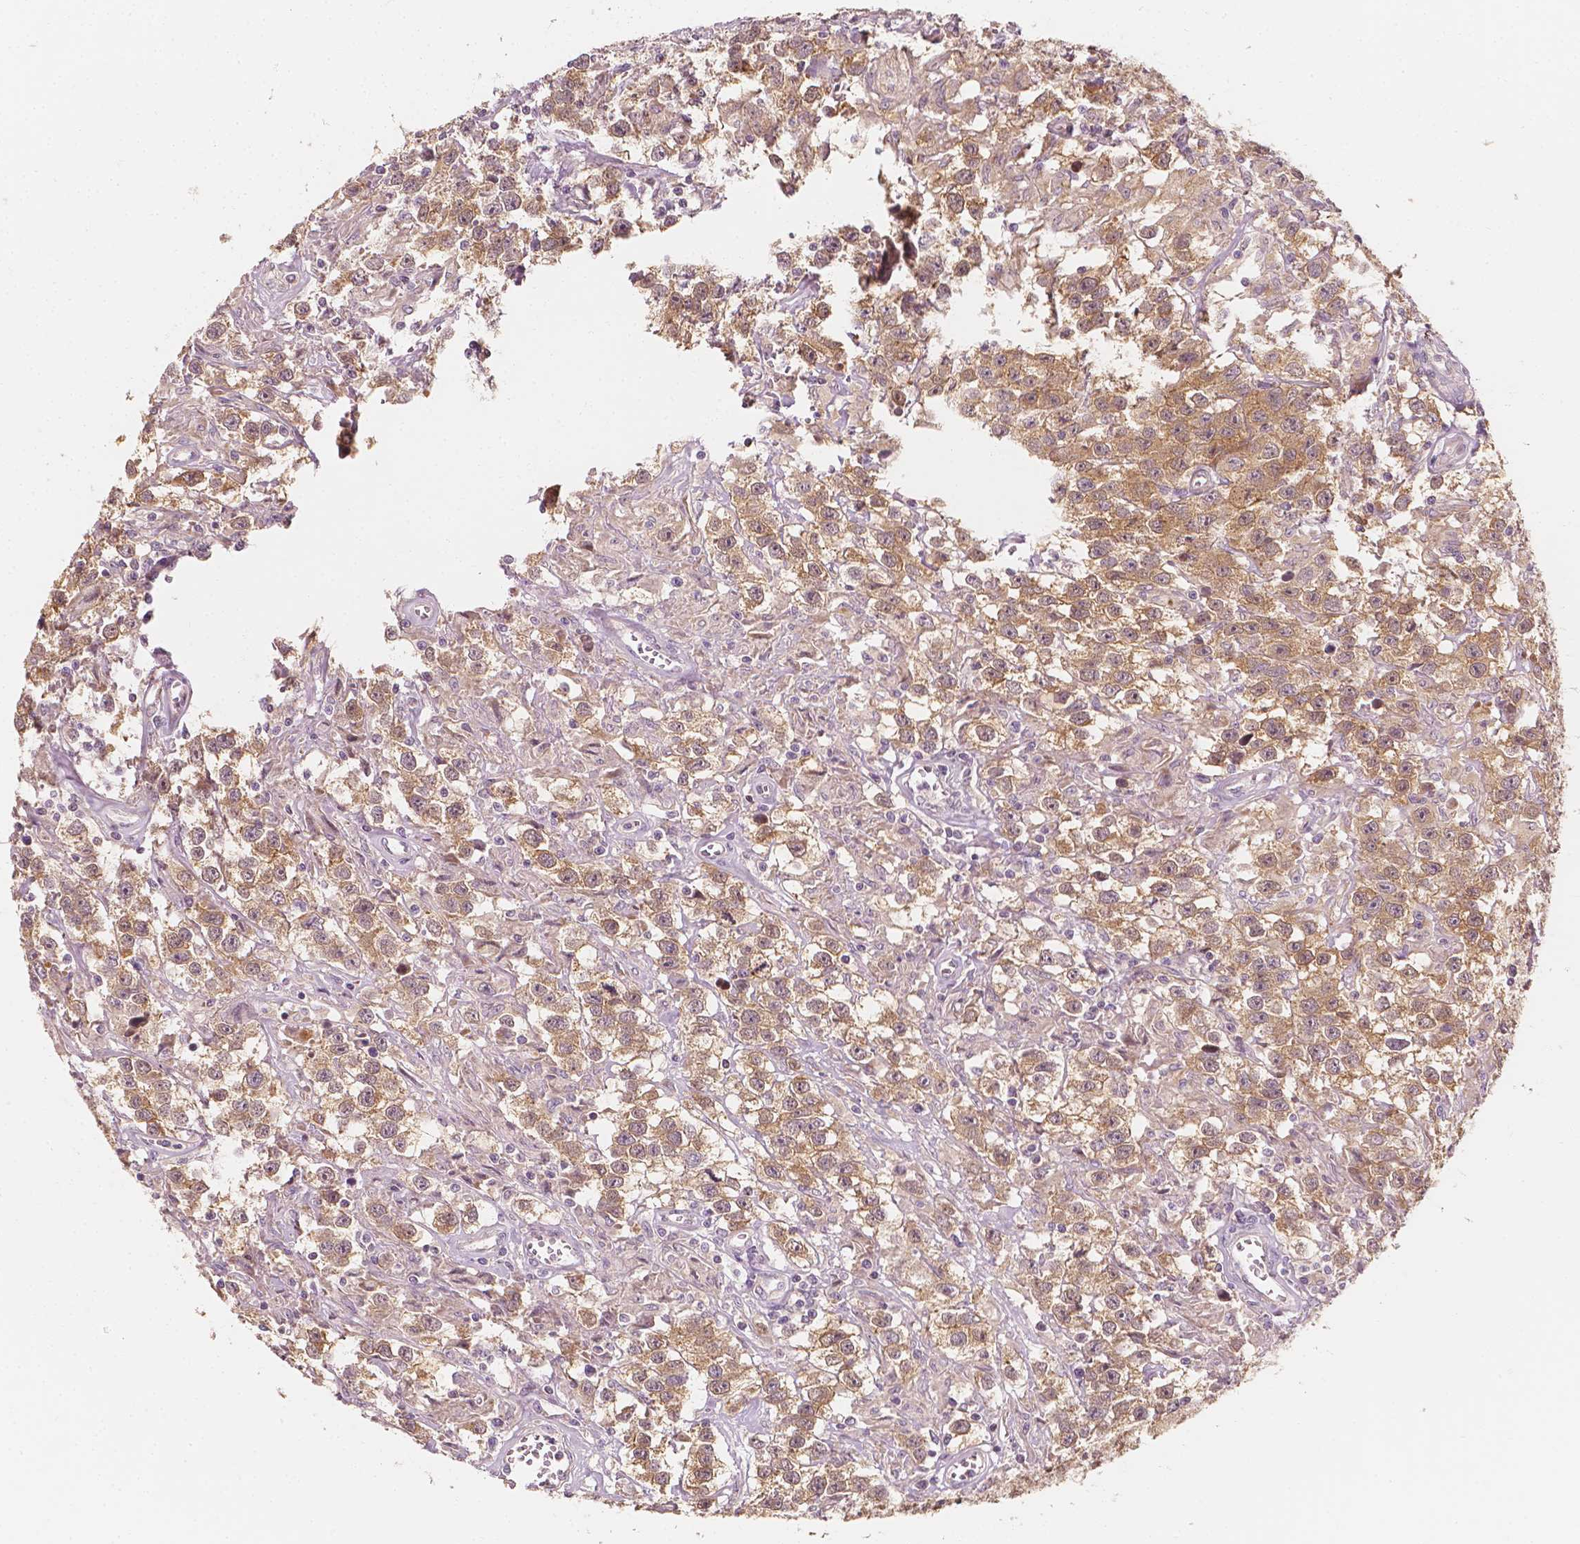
{"staining": {"intensity": "moderate", "quantity": ">75%", "location": "cytoplasmic/membranous"}, "tissue": "testis cancer", "cell_type": "Tumor cells", "image_type": "cancer", "snomed": [{"axis": "morphology", "description": "Seminoma, NOS"}, {"axis": "topography", "description": "Testis"}], "caption": "Testis cancer (seminoma) tissue exhibits moderate cytoplasmic/membranous expression in about >75% of tumor cells", "gene": "SHPK", "patient": {"sex": "male", "age": 43}}